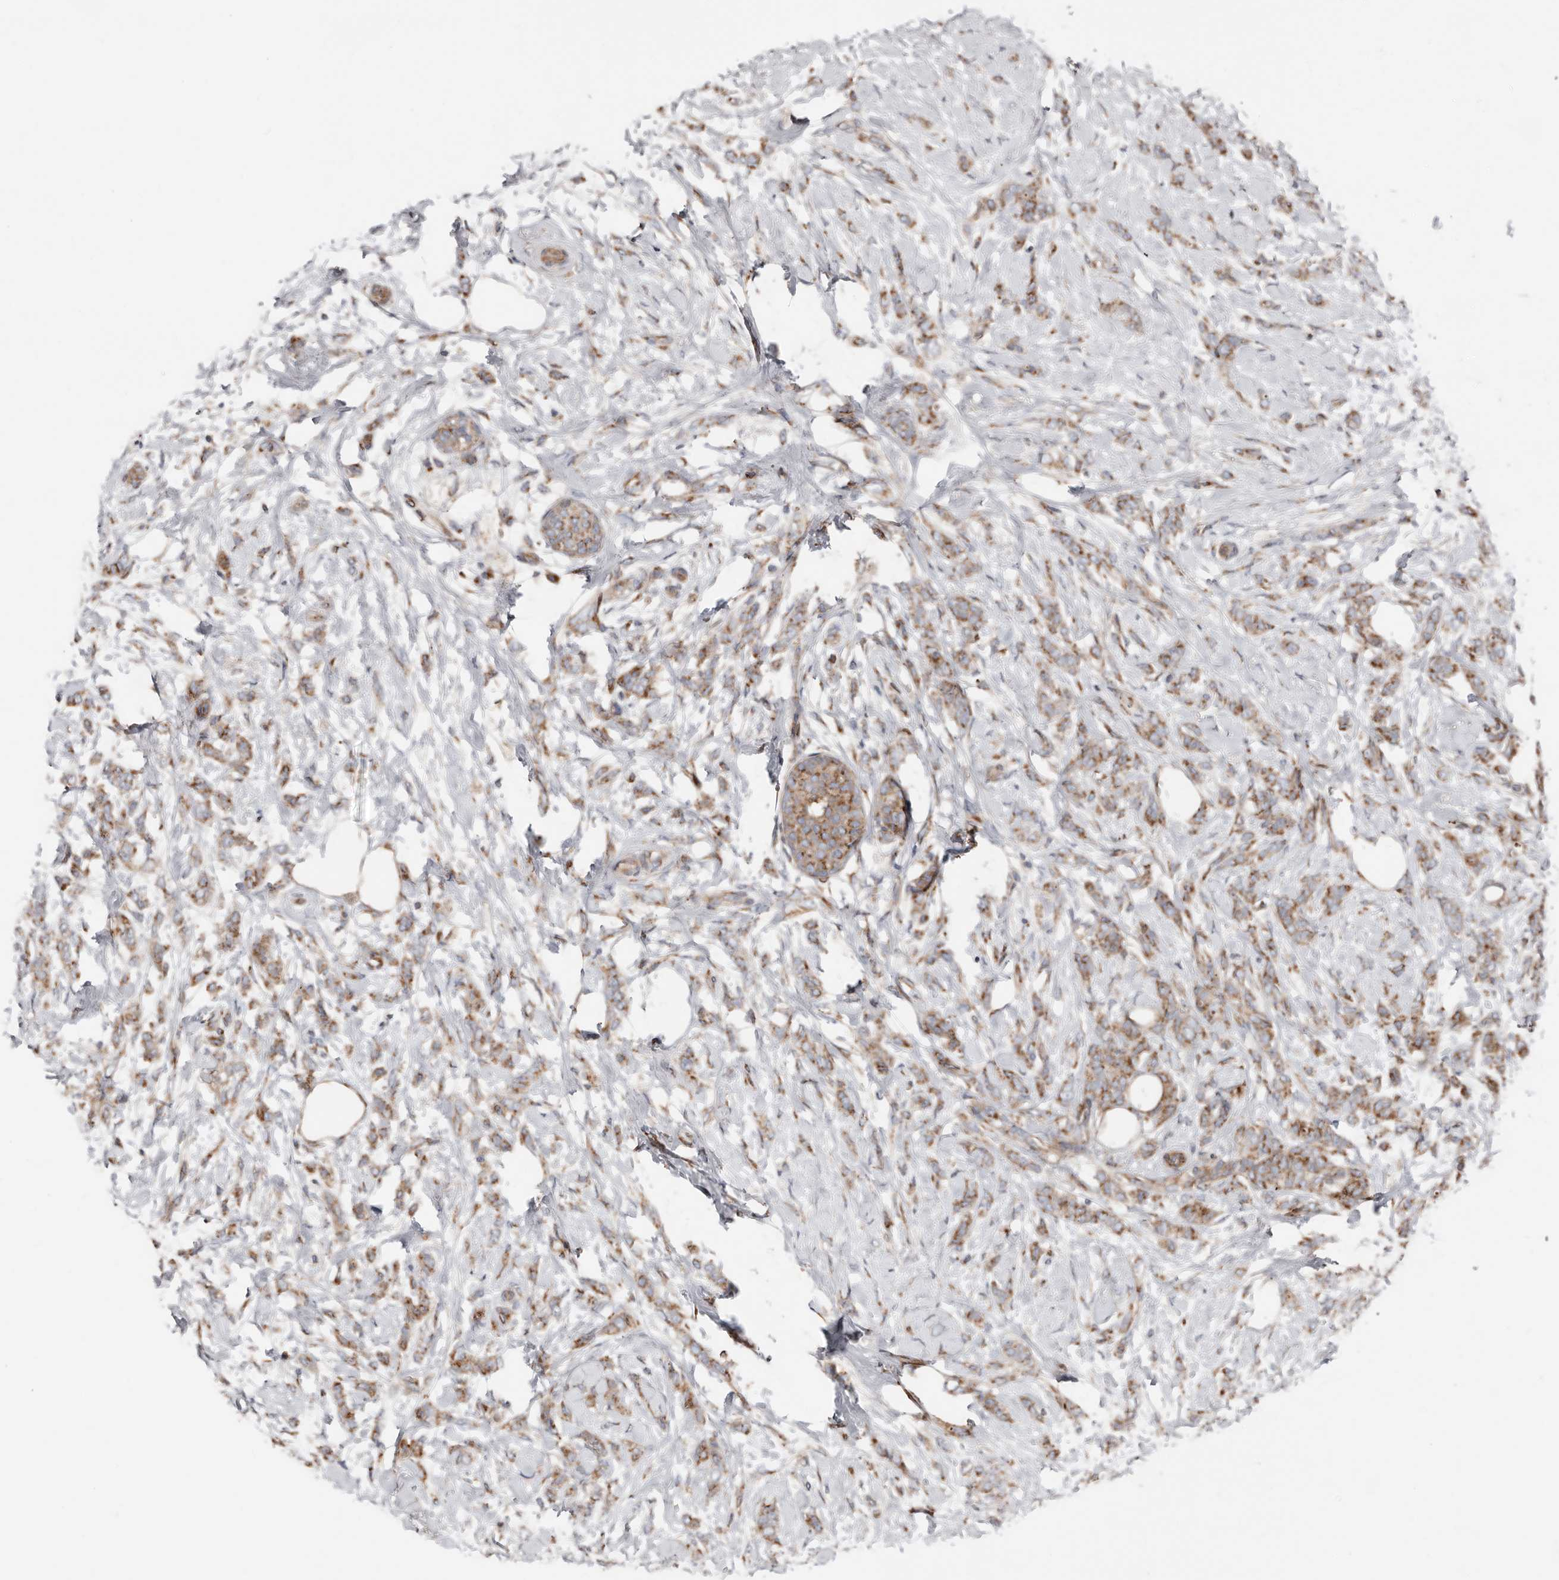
{"staining": {"intensity": "moderate", "quantity": ">75%", "location": "cytoplasmic/membranous"}, "tissue": "breast cancer", "cell_type": "Tumor cells", "image_type": "cancer", "snomed": [{"axis": "morphology", "description": "Lobular carcinoma, in situ"}, {"axis": "morphology", "description": "Lobular carcinoma"}, {"axis": "topography", "description": "Breast"}], "caption": "Protein expression by IHC displays moderate cytoplasmic/membranous staining in approximately >75% of tumor cells in breast lobular carcinoma.", "gene": "COG1", "patient": {"sex": "female", "age": 41}}